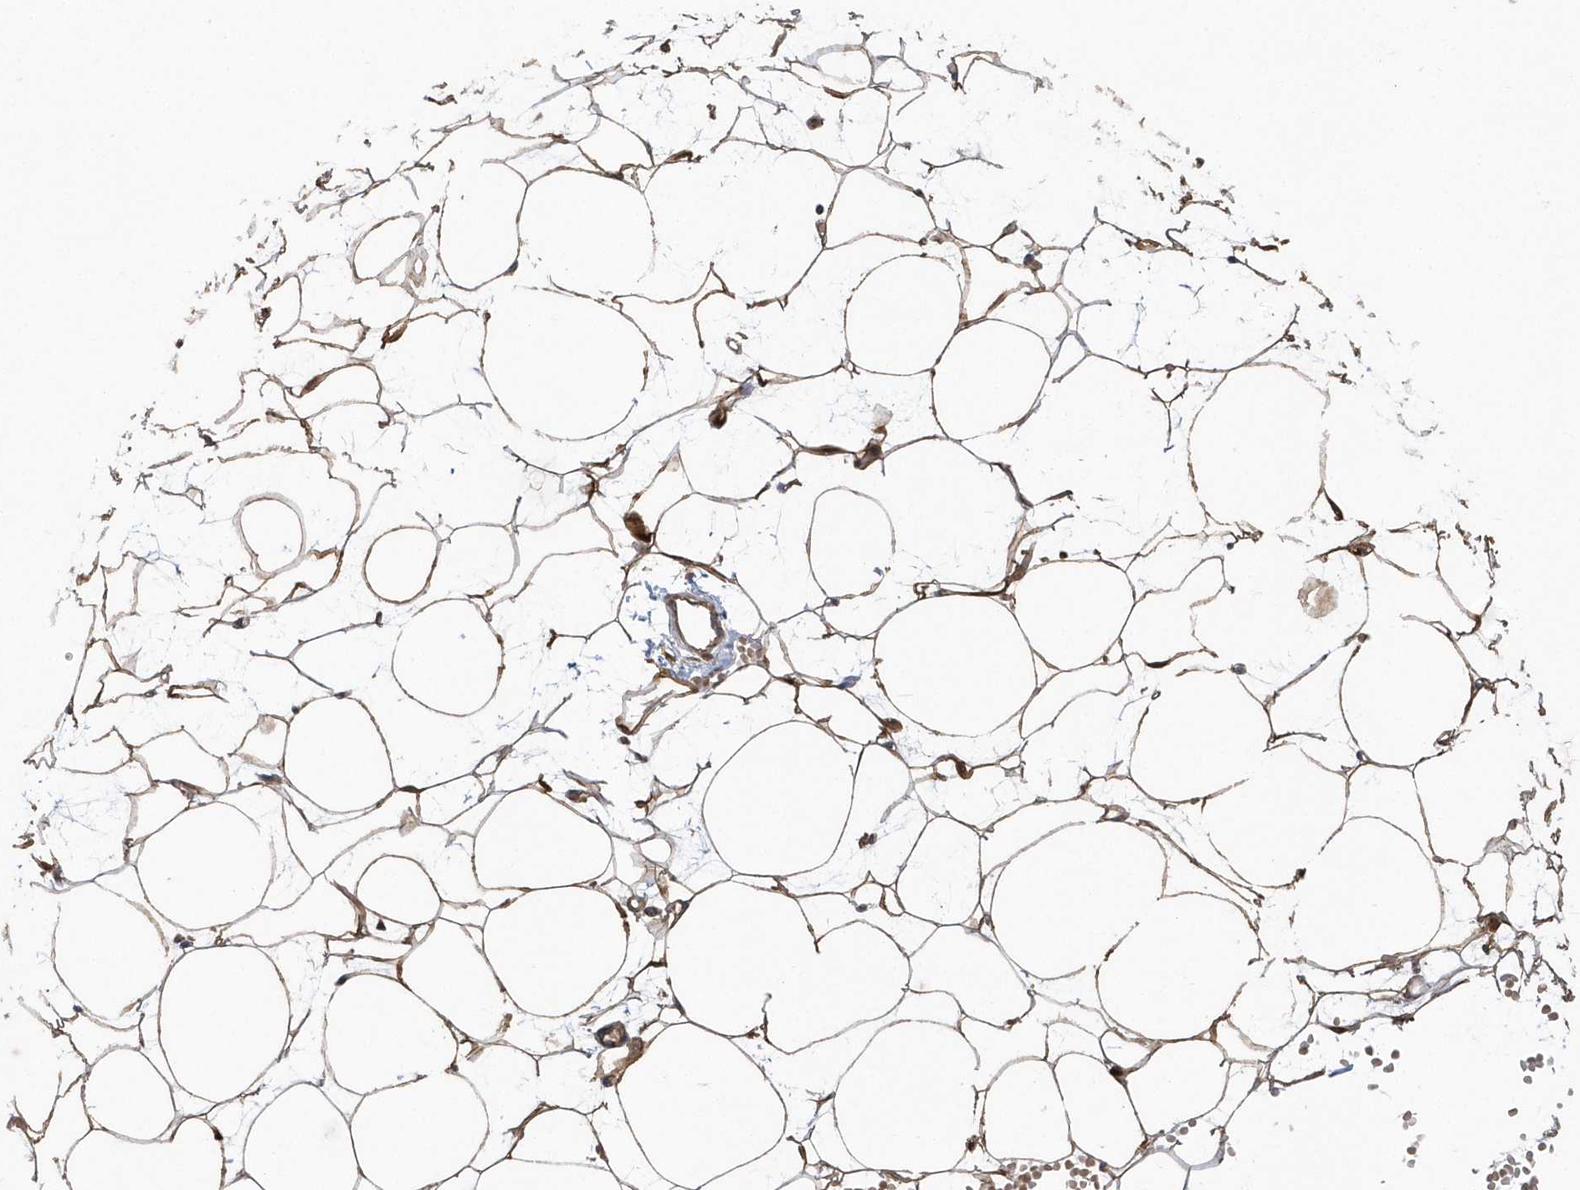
{"staining": {"intensity": "strong", "quantity": ">75%", "location": "cytoplasmic/membranous"}, "tissue": "adipose tissue", "cell_type": "Adipocytes", "image_type": "normal", "snomed": [{"axis": "morphology", "description": "Normal tissue, NOS"}, {"axis": "topography", "description": "Breast"}], "caption": "Human adipose tissue stained with a brown dye exhibits strong cytoplasmic/membranous positive positivity in about >75% of adipocytes.", "gene": "ACTR1A", "patient": {"sex": "female", "age": 23}}